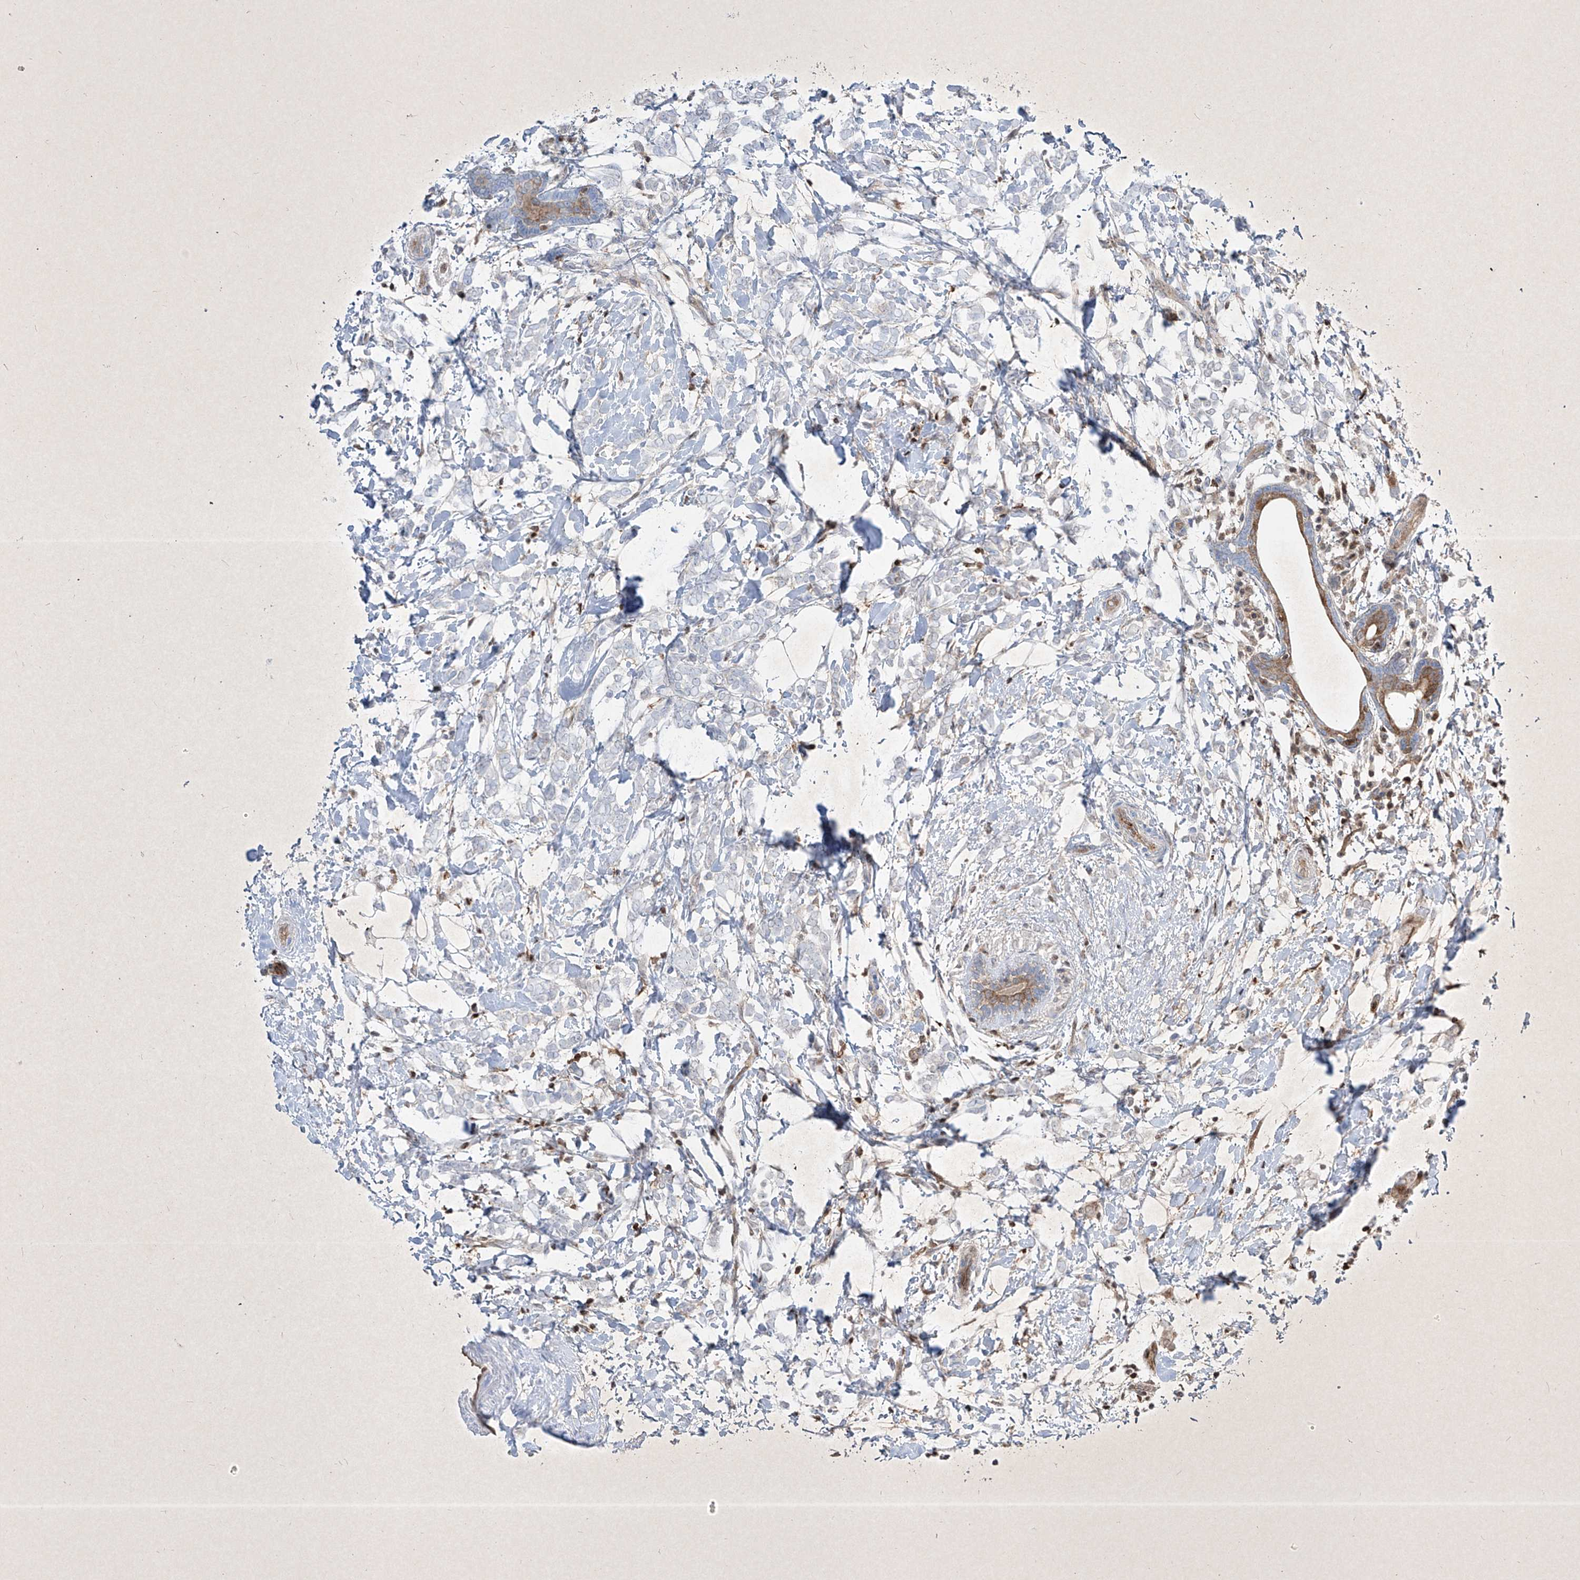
{"staining": {"intensity": "negative", "quantity": "none", "location": "none"}, "tissue": "breast cancer", "cell_type": "Tumor cells", "image_type": "cancer", "snomed": [{"axis": "morphology", "description": "Normal tissue, NOS"}, {"axis": "morphology", "description": "Lobular carcinoma"}, {"axis": "topography", "description": "Breast"}], "caption": "Lobular carcinoma (breast) was stained to show a protein in brown. There is no significant positivity in tumor cells.", "gene": "PSMB10", "patient": {"sex": "female", "age": 47}}